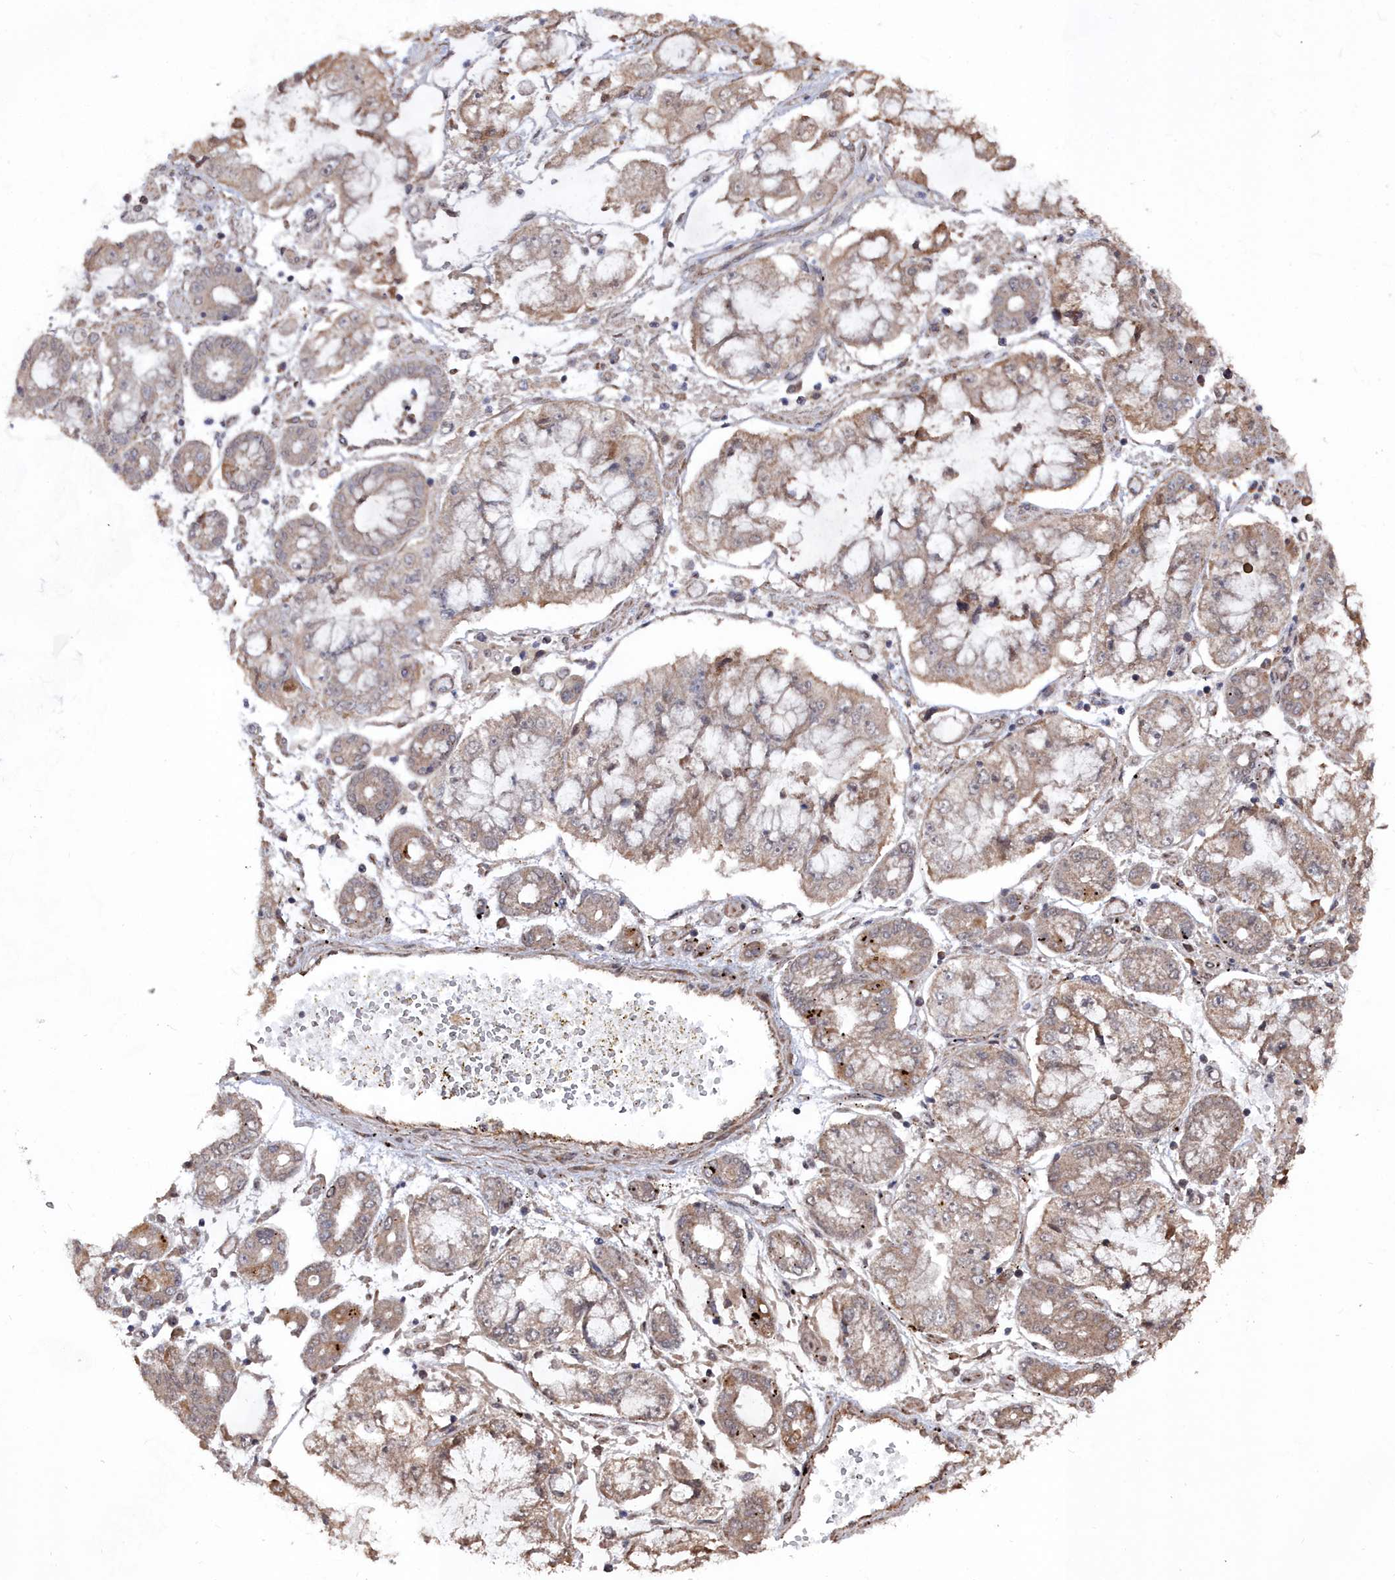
{"staining": {"intensity": "moderate", "quantity": "25%-75%", "location": "cytoplasmic/membranous"}, "tissue": "stomach cancer", "cell_type": "Tumor cells", "image_type": "cancer", "snomed": [{"axis": "morphology", "description": "Adenocarcinoma, NOS"}, {"axis": "topography", "description": "Stomach"}], "caption": "This photomicrograph demonstrates immunohistochemistry (IHC) staining of stomach adenocarcinoma, with medium moderate cytoplasmic/membranous expression in about 25%-75% of tumor cells.", "gene": "CCNP", "patient": {"sex": "male", "age": 76}}